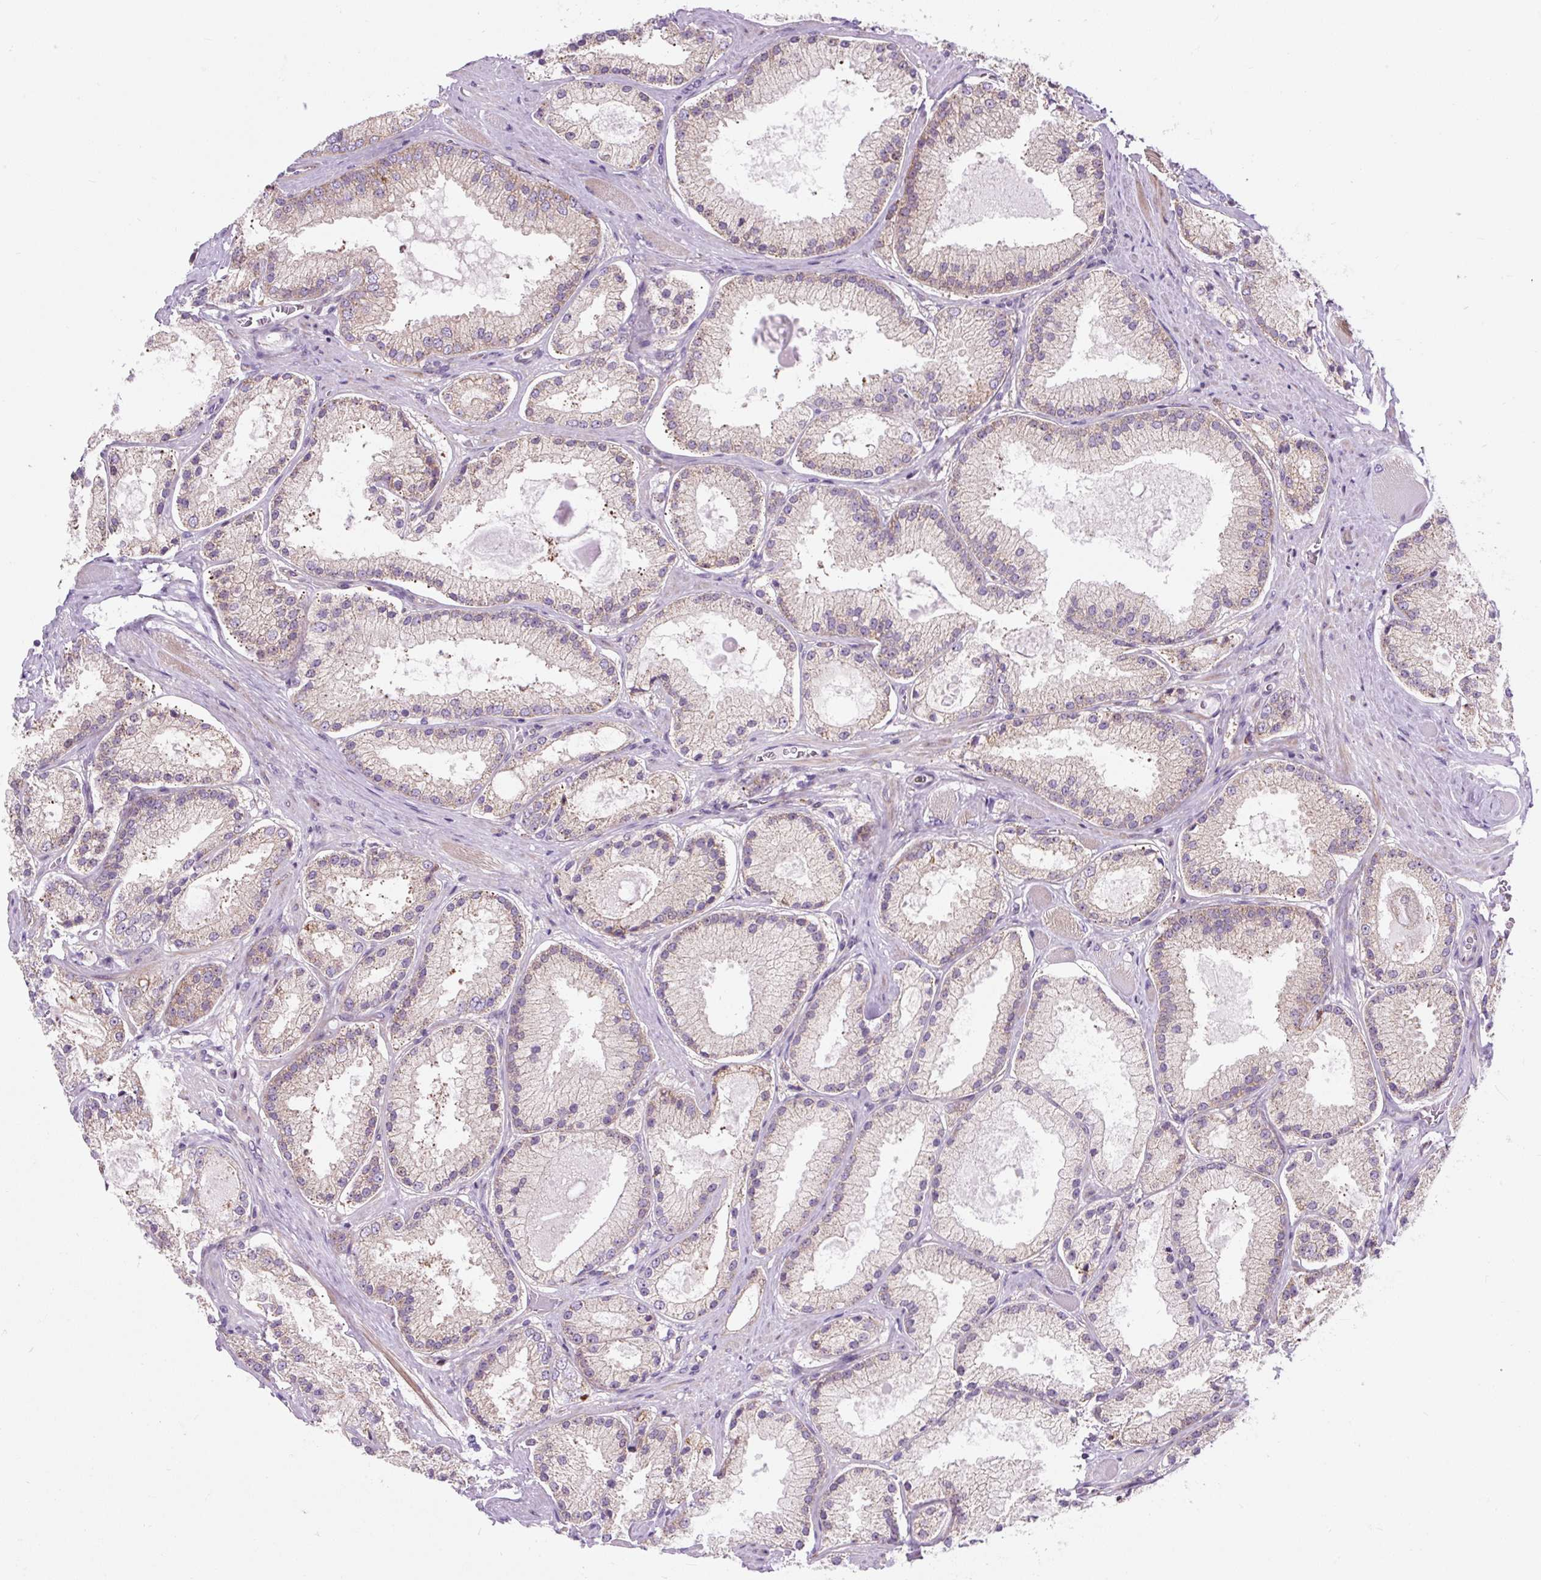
{"staining": {"intensity": "weak", "quantity": "25%-75%", "location": "cytoplasmic/membranous"}, "tissue": "prostate cancer", "cell_type": "Tumor cells", "image_type": "cancer", "snomed": [{"axis": "morphology", "description": "Adenocarcinoma, High grade"}, {"axis": "topography", "description": "Prostate"}], "caption": "Immunohistochemistry image of prostate cancer (adenocarcinoma (high-grade)) stained for a protein (brown), which displays low levels of weak cytoplasmic/membranous expression in about 25%-75% of tumor cells.", "gene": "CISD3", "patient": {"sex": "male", "age": 68}}